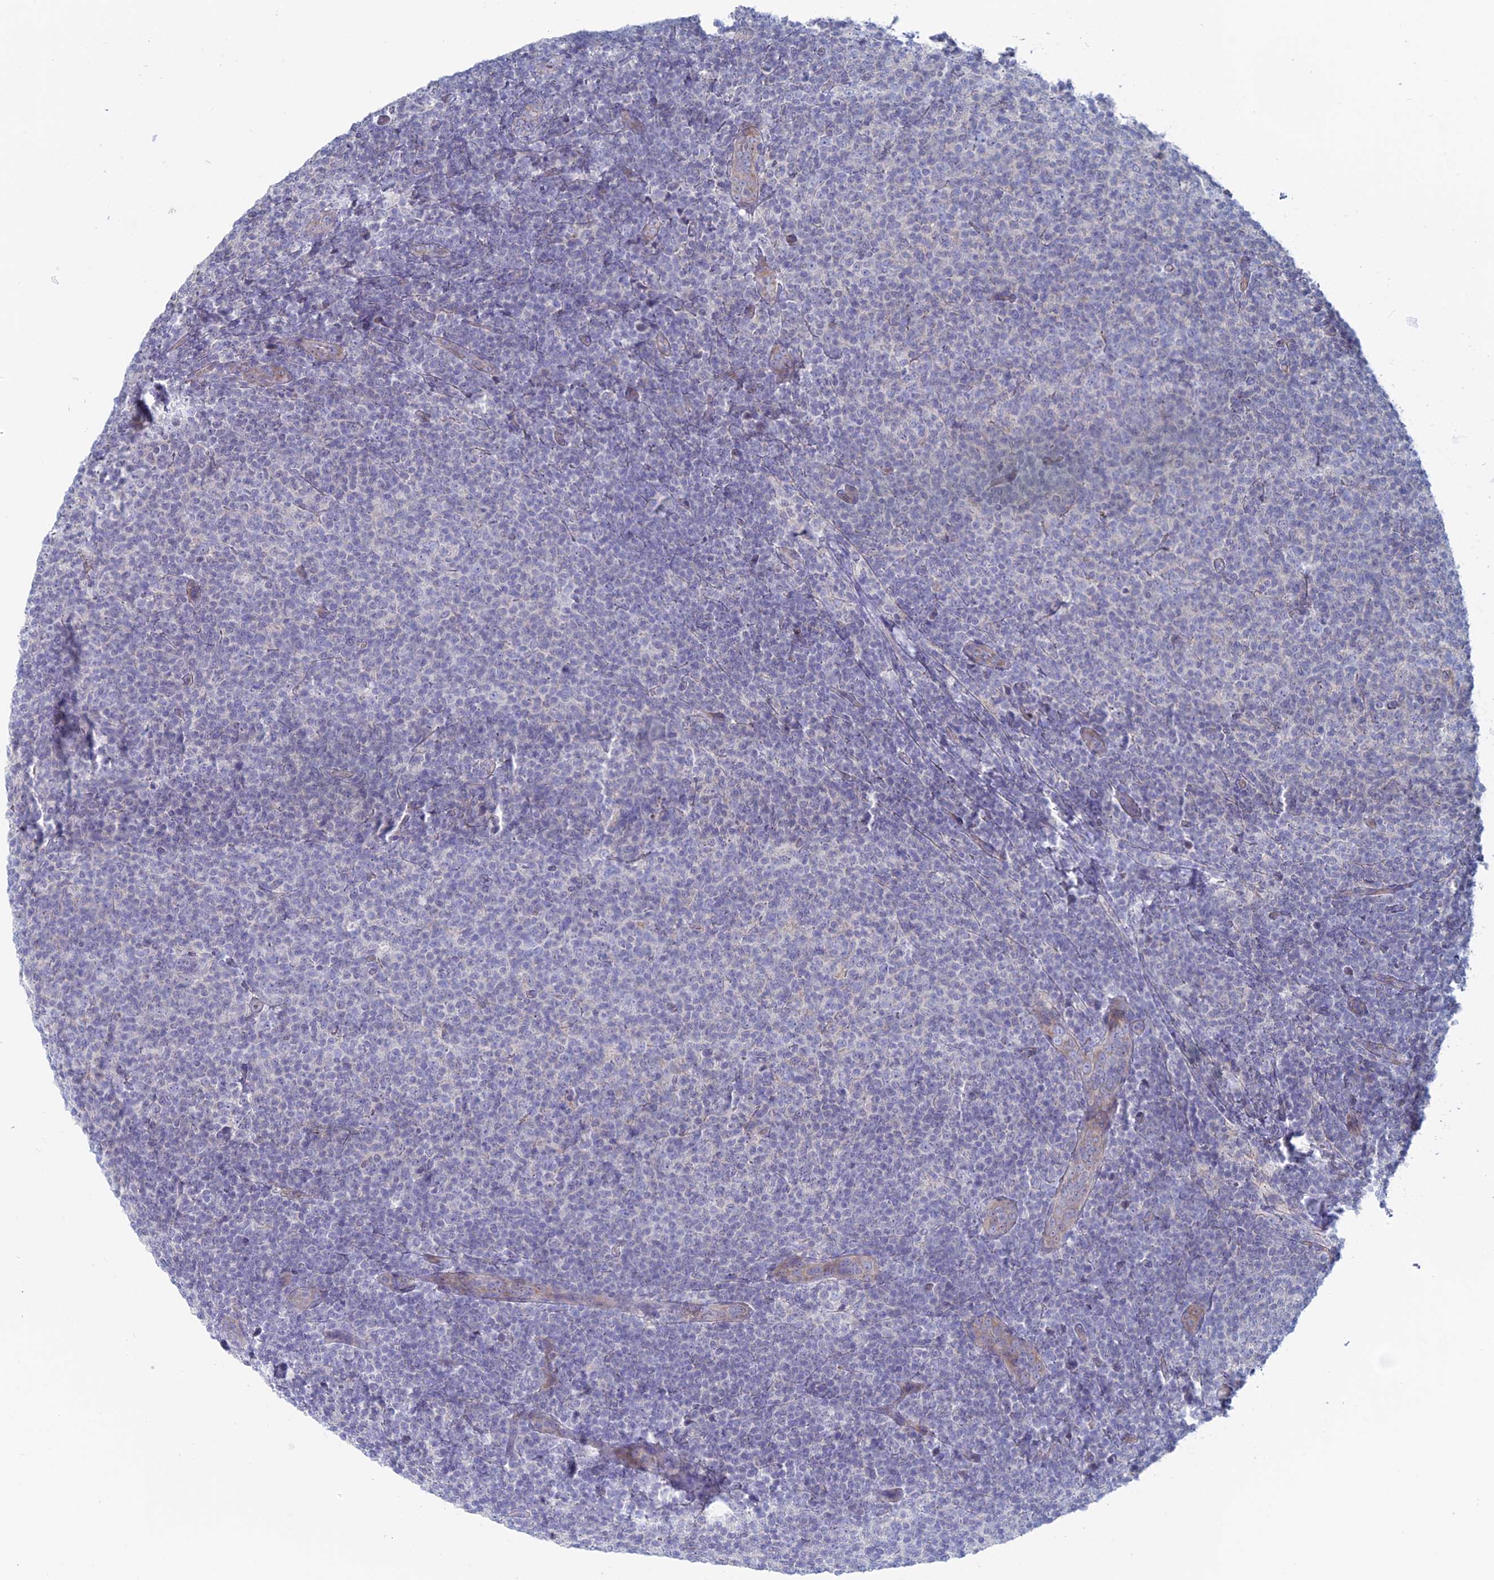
{"staining": {"intensity": "negative", "quantity": "none", "location": "none"}, "tissue": "lymphoma", "cell_type": "Tumor cells", "image_type": "cancer", "snomed": [{"axis": "morphology", "description": "Malignant lymphoma, non-Hodgkin's type, Low grade"}, {"axis": "topography", "description": "Lymph node"}], "caption": "There is no significant expression in tumor cells of lymphoma. (DAB (3,3'-diaminobenzidine) immunohistochemistry visualized using brightfield microscopy, high magnification).", "gene": "TBC1D30", "patient": {"sex": "male", "age": 66}}